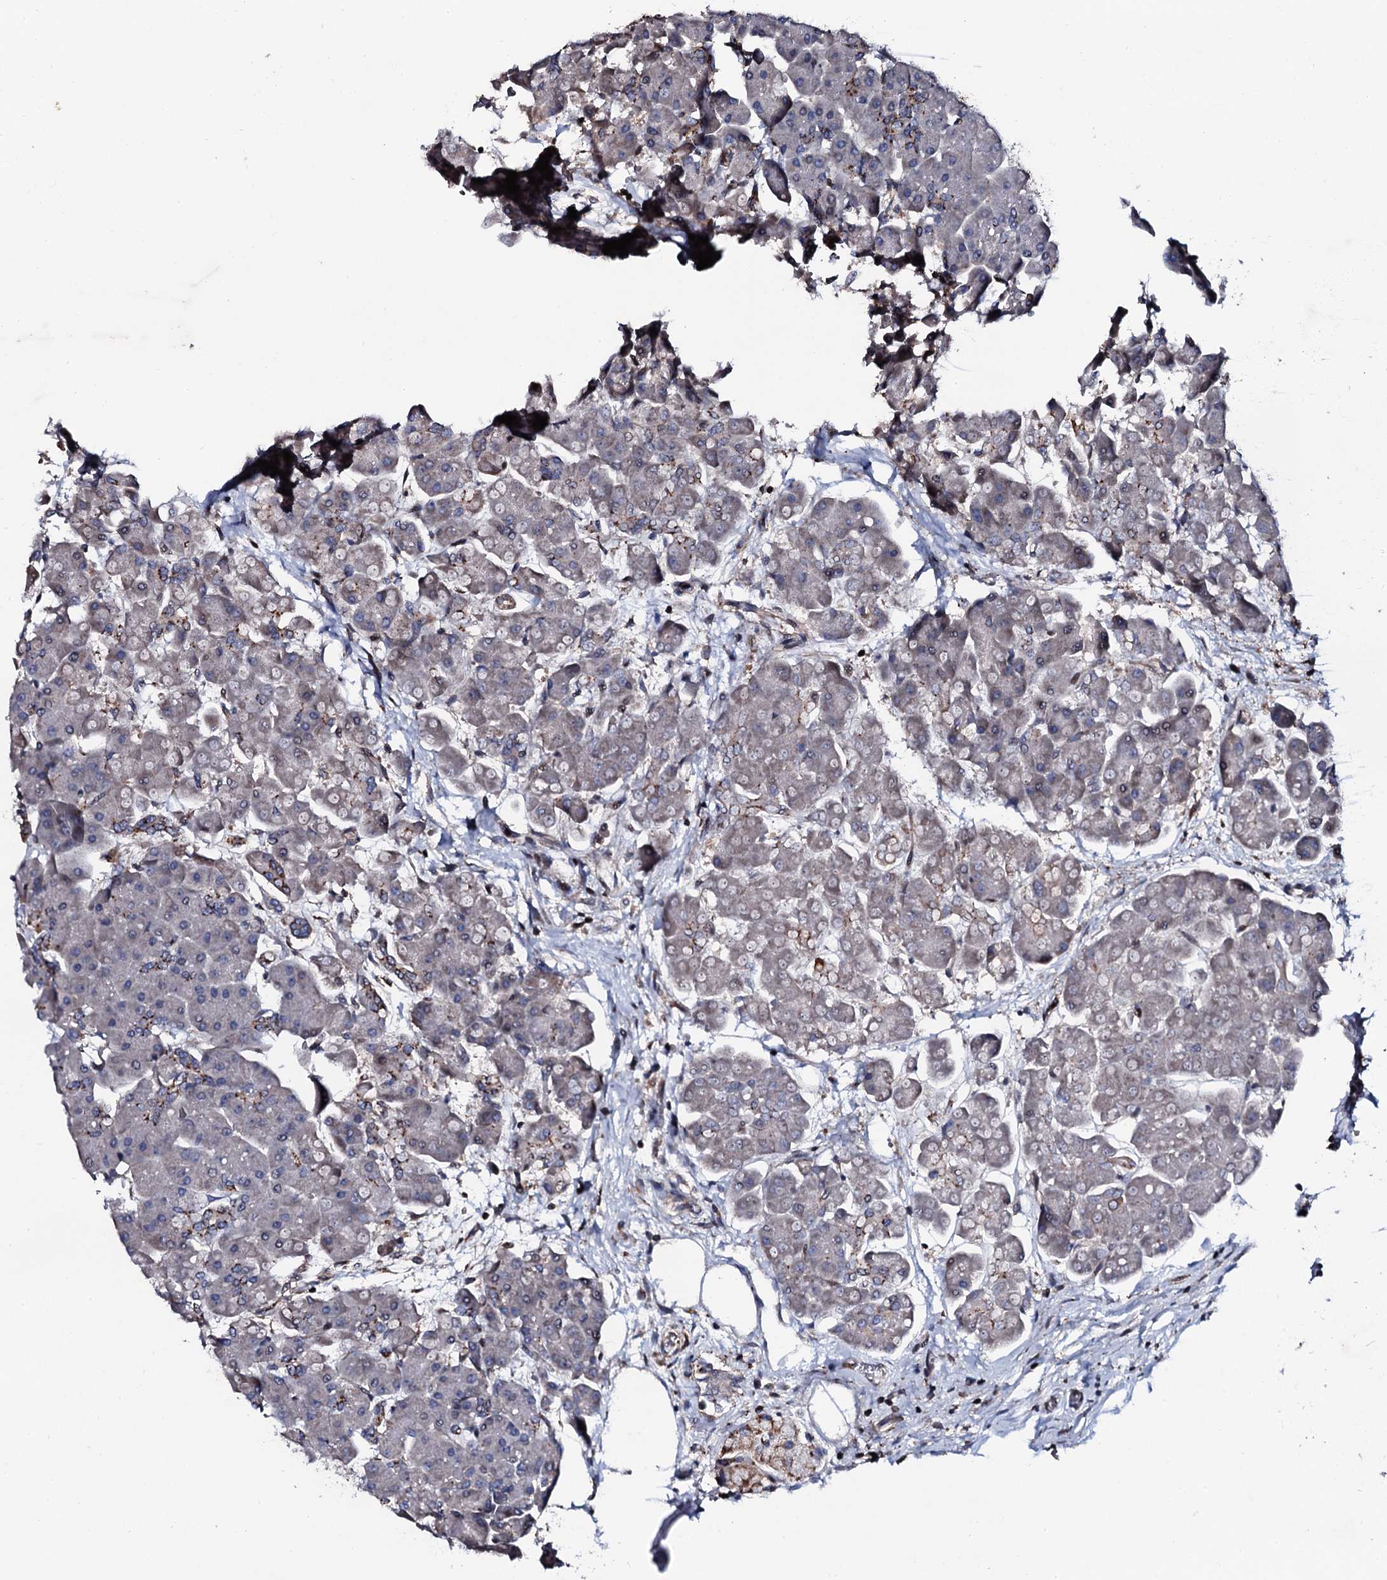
{"staining": {"intensity": "strong", "quantity": "<25%", "location": "cytoplasmic/membranous"}, "tissue": "pancreas", "cell_type": "Exocrine glandular cells", "image_type": "normal", "snomed": [{"axis": "morphology", "description": "Normal tissue, NOS"}, {"axis": "topography", "description": "Pancreas"}], "caption": "Pancreas stained with immunohistochemistry shows strong cytoplasmic/membranous expression in approximately <25% of exocrine glandular cells. The staining was performed using DAB (3,3'-diaminobenzidine) to visualize the protein expression in brown, while the nuclei were stained in blue with hematoxylin (Magnification: 20x).", "gene": "PLET1", "patient": {"sex": "male", "age": 66}}